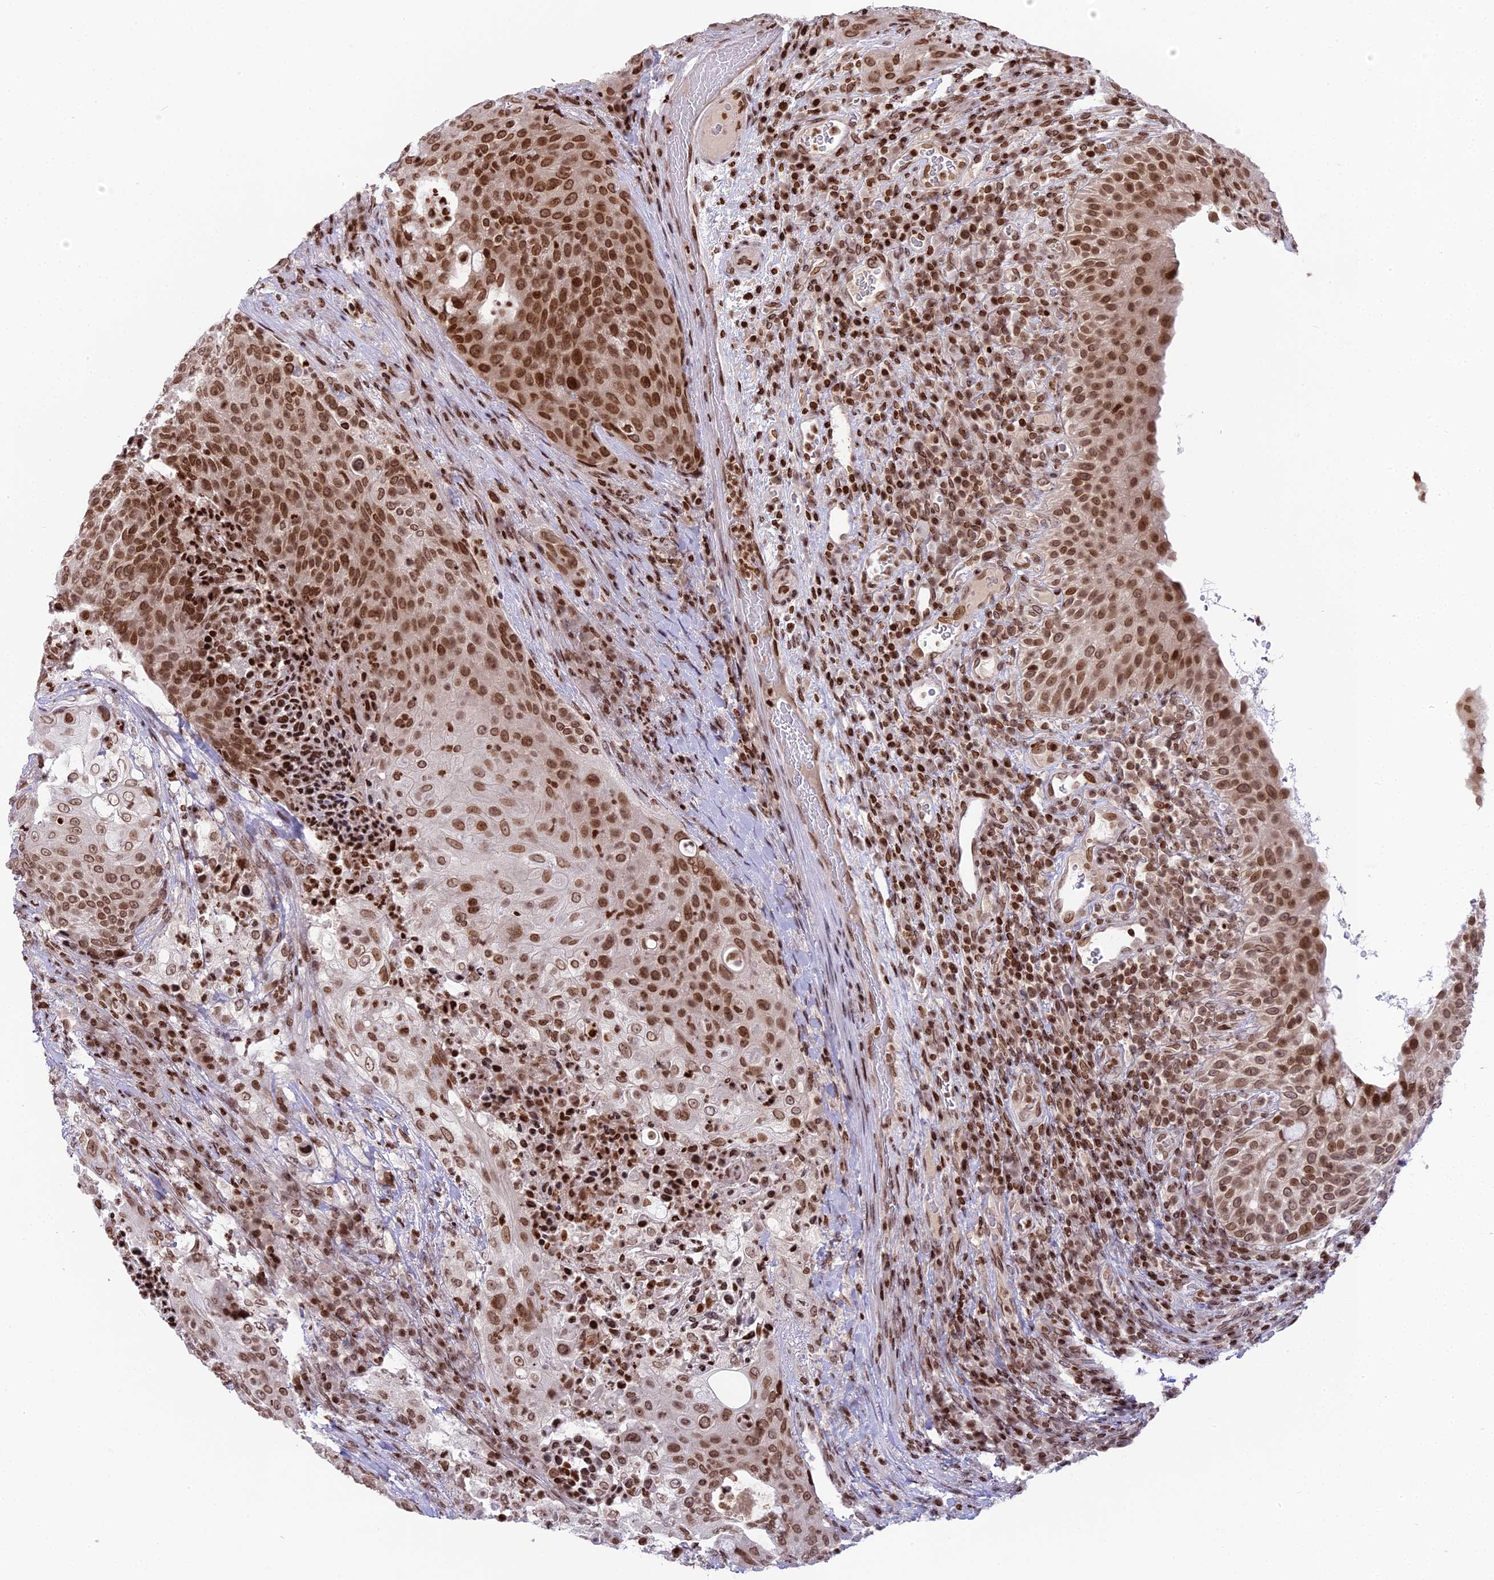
{"staining": {"intensity": "moderate", "quantity": ">75%", "location": "nuclear"}, "tissue": "urothelial cancer", "cell_type": "Tumor cells", "image_type": "cancer", "snomed": [{"axis": "morphology", "description": "Urothelial carcinoma, High grade"}, {"axis": "topography", "description": "Urinary bladder"}], "caption": "The immunohistochemical stain labels moderate nuclear expression in tumor cells of urothelial cancer tissue.", "gene": "TET2", "patient": {"sex": "female", "age": 63}}